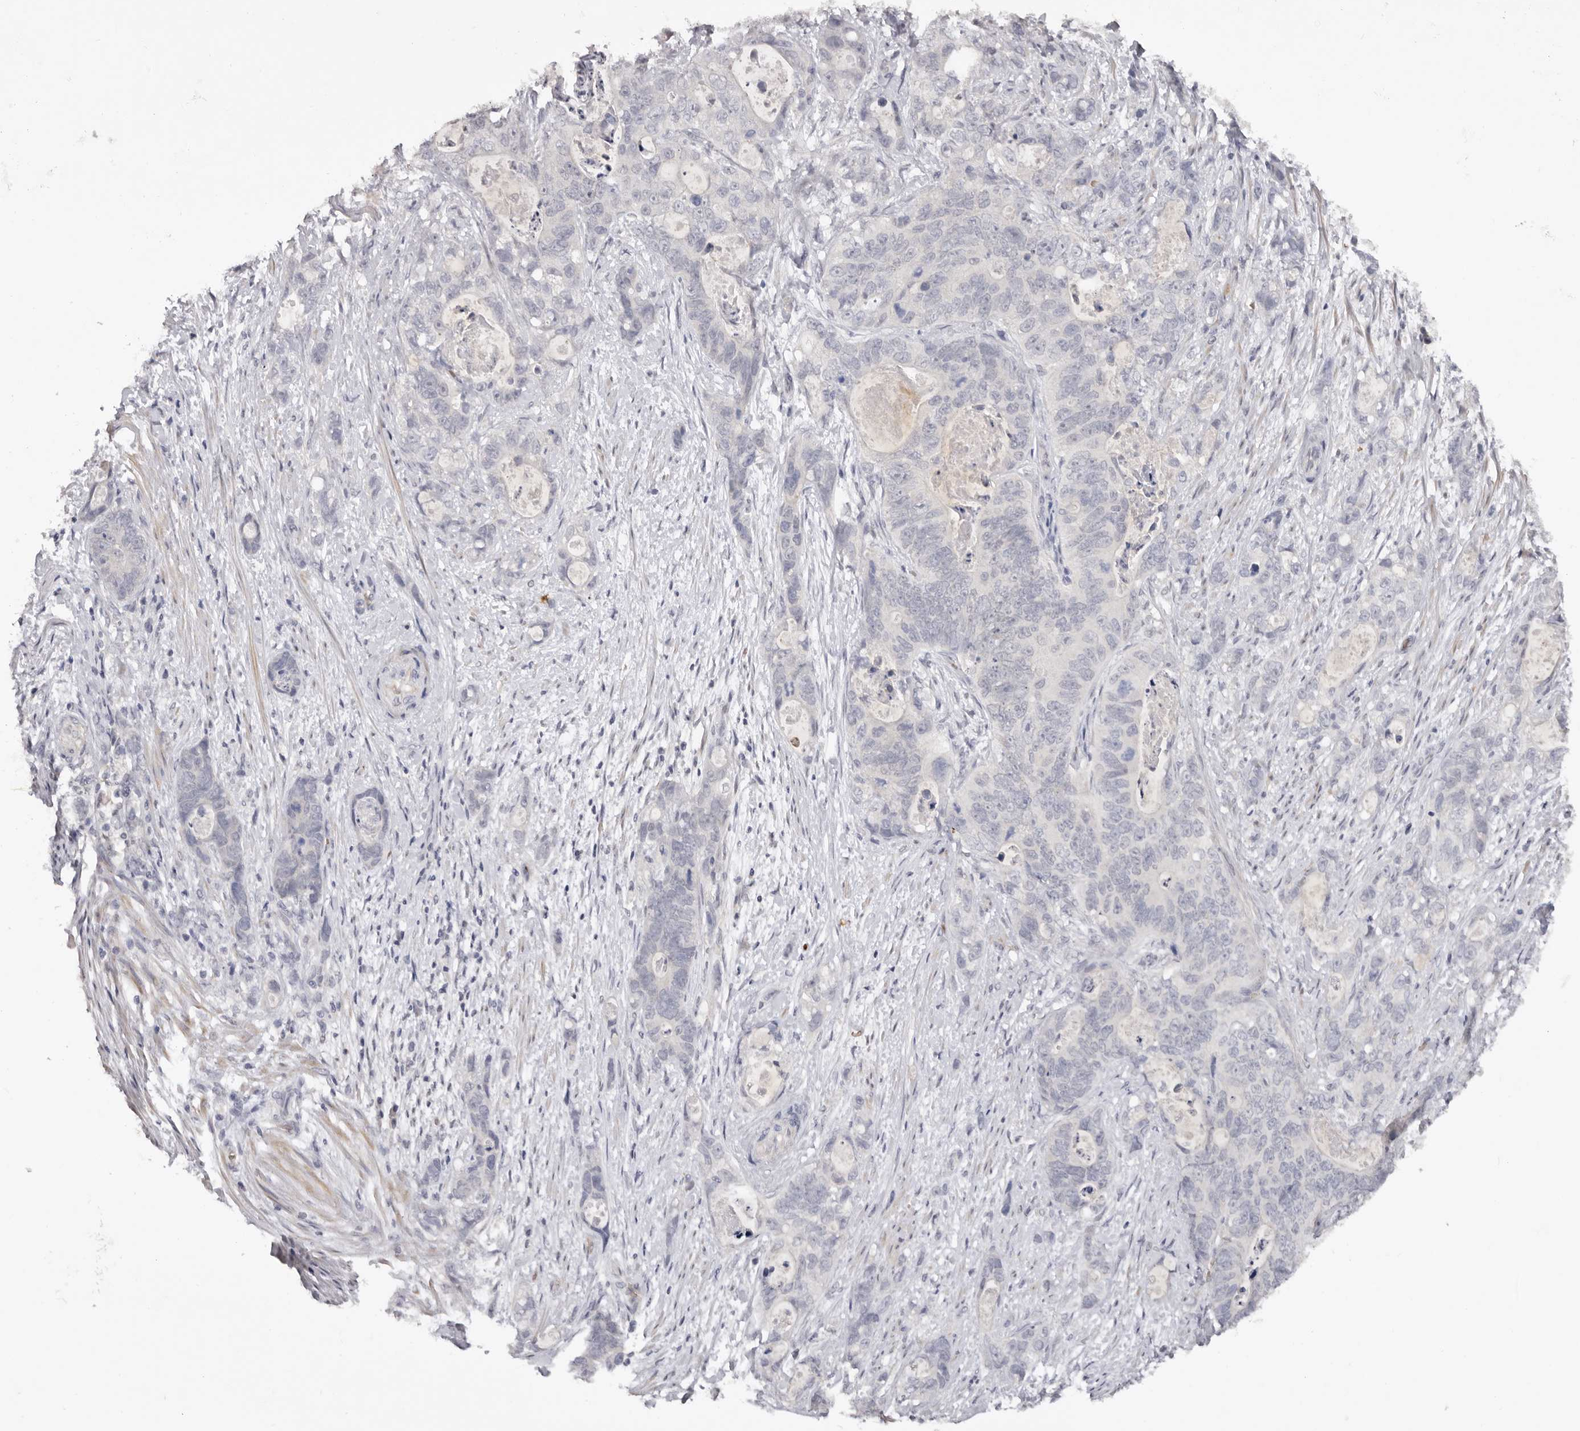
{"staining": {"intensity": "negative", "quantity": "none", "location": "none"}, "tissue": "stomach cancer", "cell_type": "Tumor cells", "image_type": "cancer", "snomed": [{"axis": "morphology", "description": "Normal tissue, NOS"}, {"axis": "morphology", "description": "Adenocarcinoma, NOS"}, {"axis": "topography", "description": "Stomach"}], "caption": "Tumor cells are negative for brown protein staining in stomach cancer.", "gene": "TNR", "patient": {"sex": "female", "age": 89}}